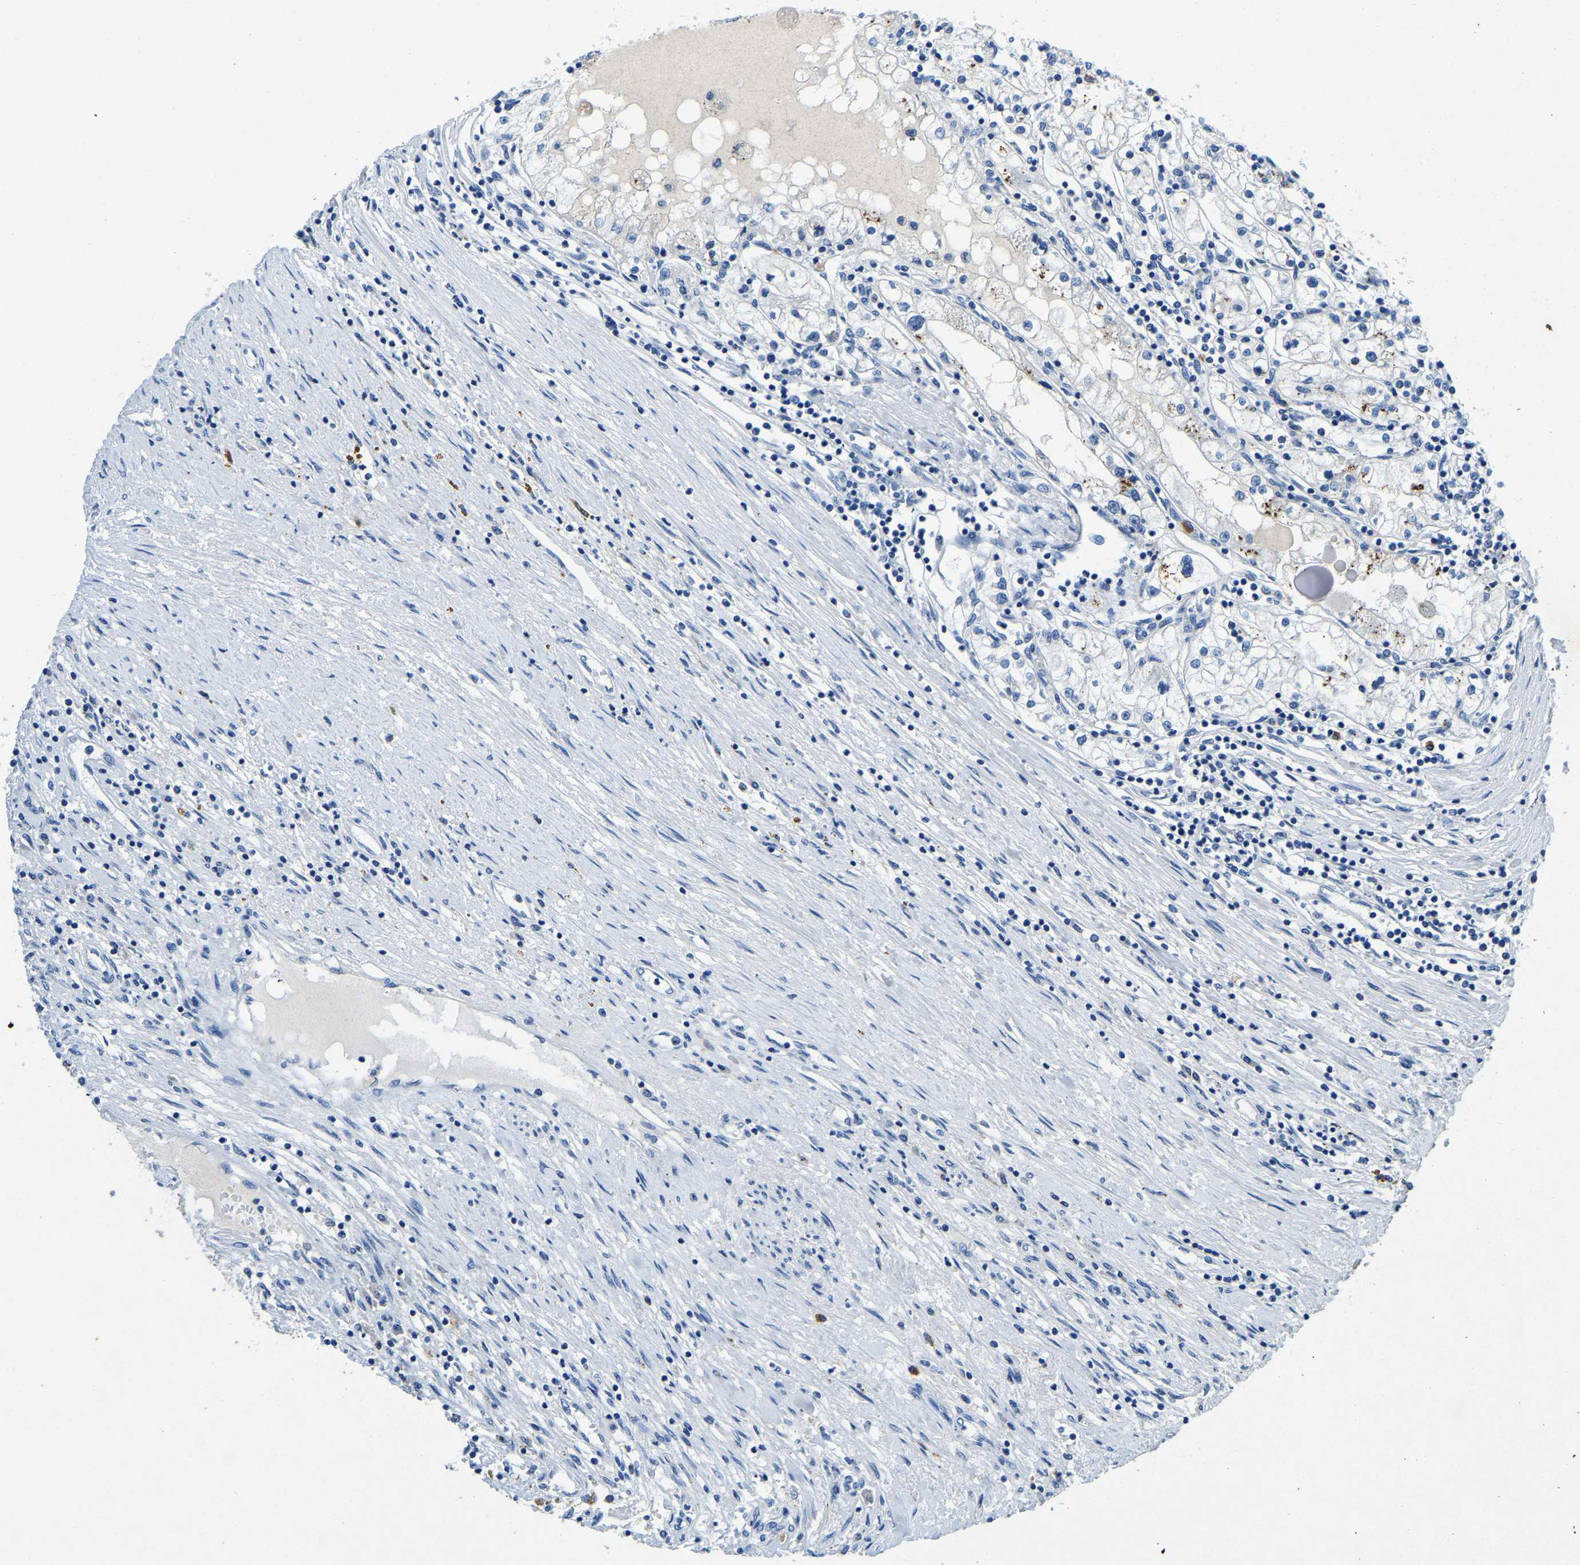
{"staining": {"intensity": "negative", "quantity": "none", "location": "none"}, "tissue": "renal cancer", "cell_type": "Tumor cells", "image_type": "cancer", "snomed": [{"axis": "morphology", "description": "Adenocarcinoma, NOS"}, {"axis": "topography", "description": "Kidney"}], "caption": "Histopathology image shows no significant protein staining in tumor cells of renal cancer (adenocarcinoma).", "gene": "UBN2", "patient": {"sex": "male", "age": 68}}